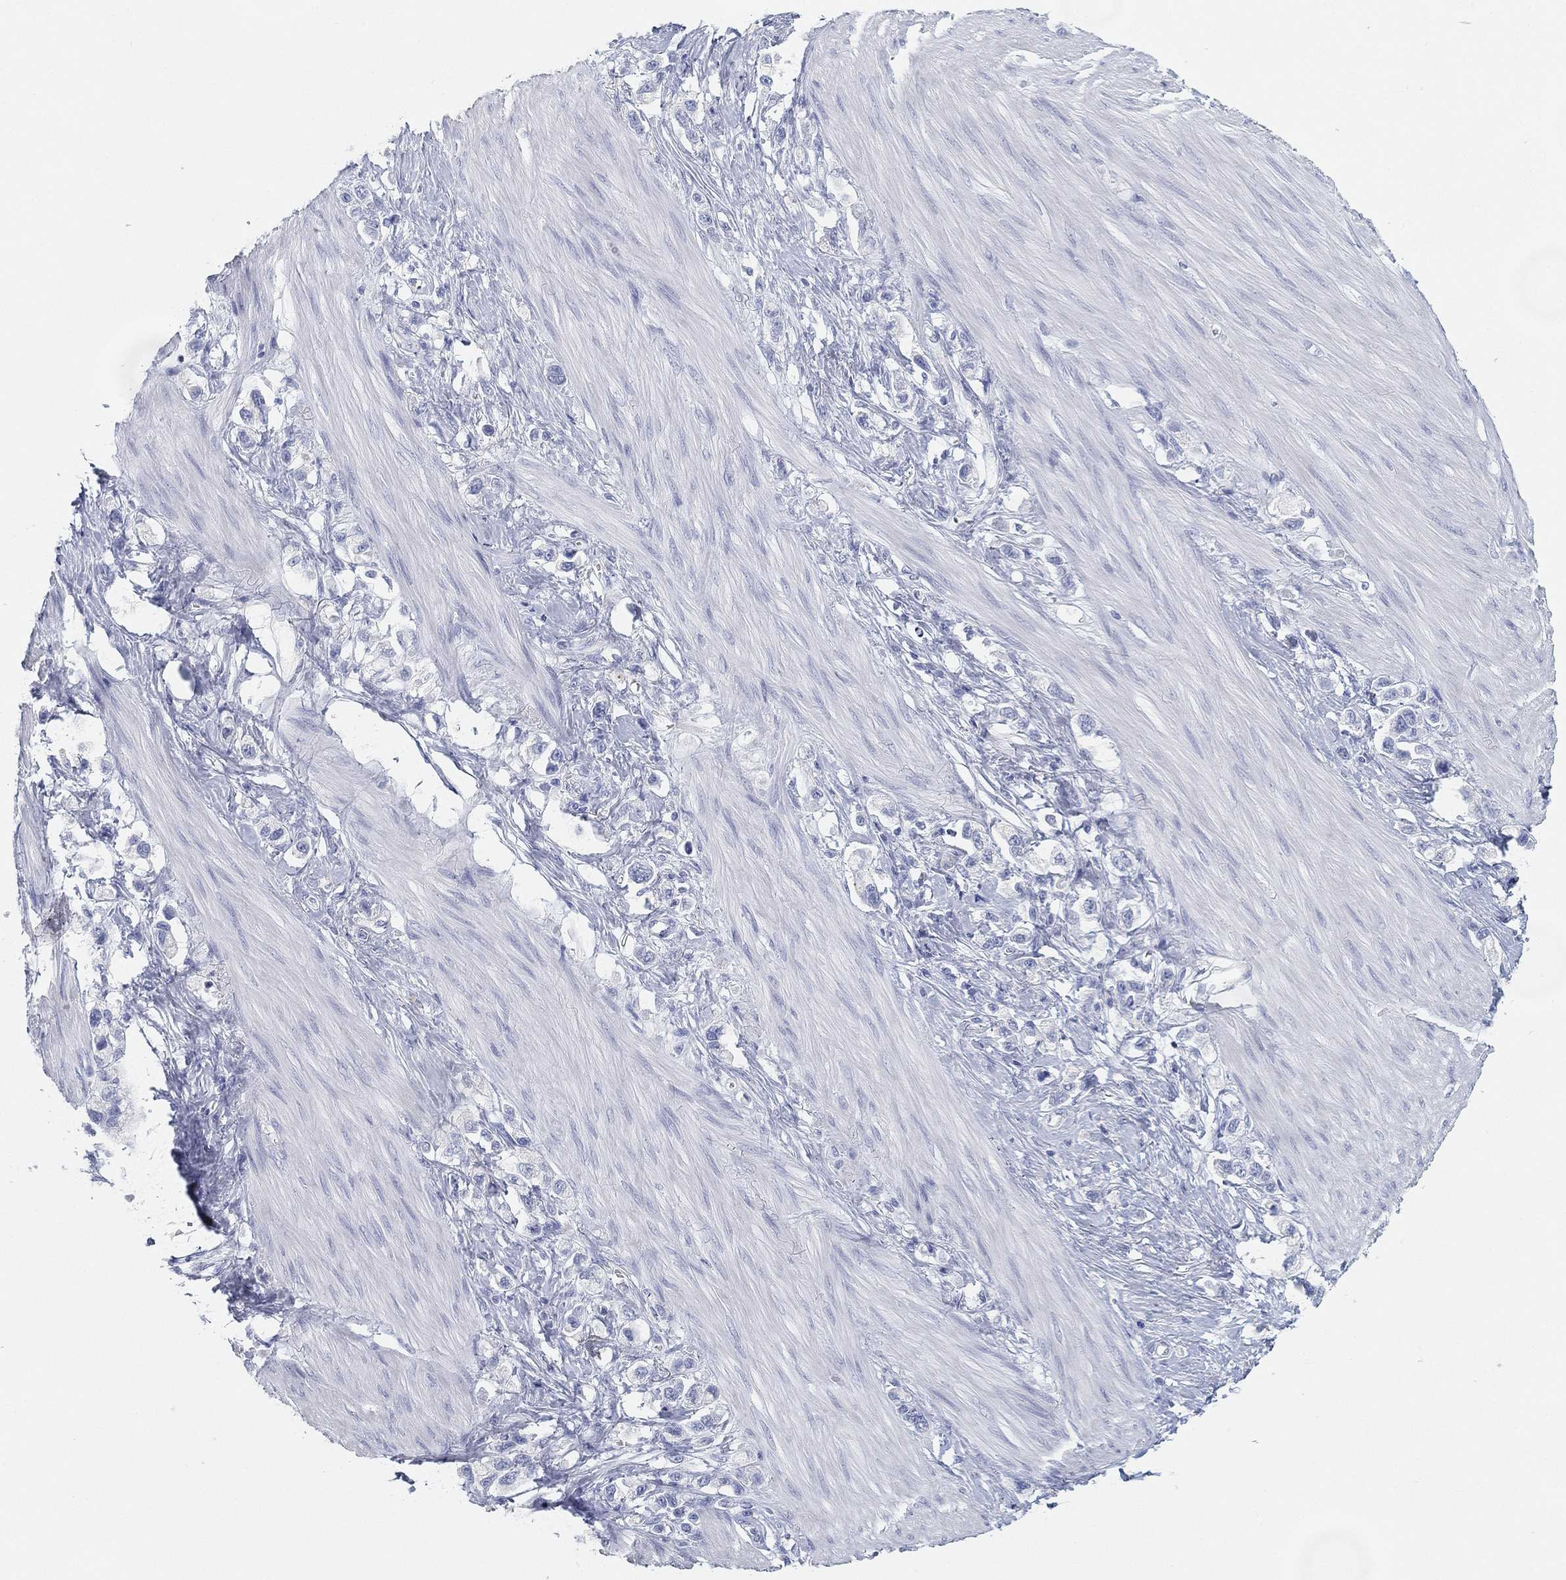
{"staining": {"intensity": "negative", "quantity": "none", "location": "none"}, "tissue": "stomach cancer", "cell_type": "Tumor cells", "image_type": "cancer", "snomed": [{"axis": "morphology", "description": "Normal tissue, NOS"}, {"axis": "morphology", "description": "Adenocarcinoma, NOS"}, {"axis": "morphology", "description": "Adenocarcinoma, High grade"}, {"axis": "topography", "description": "Stomach, upper"}, {"axis": "topography", "description": "Stomach"}], "caption": "Tumor cells are negative for protein expression in human stomach cancer (adenocarcinoma (high-grade)).", "gene": "GPR61", "patient": {"sex": "female", "age": 65}}